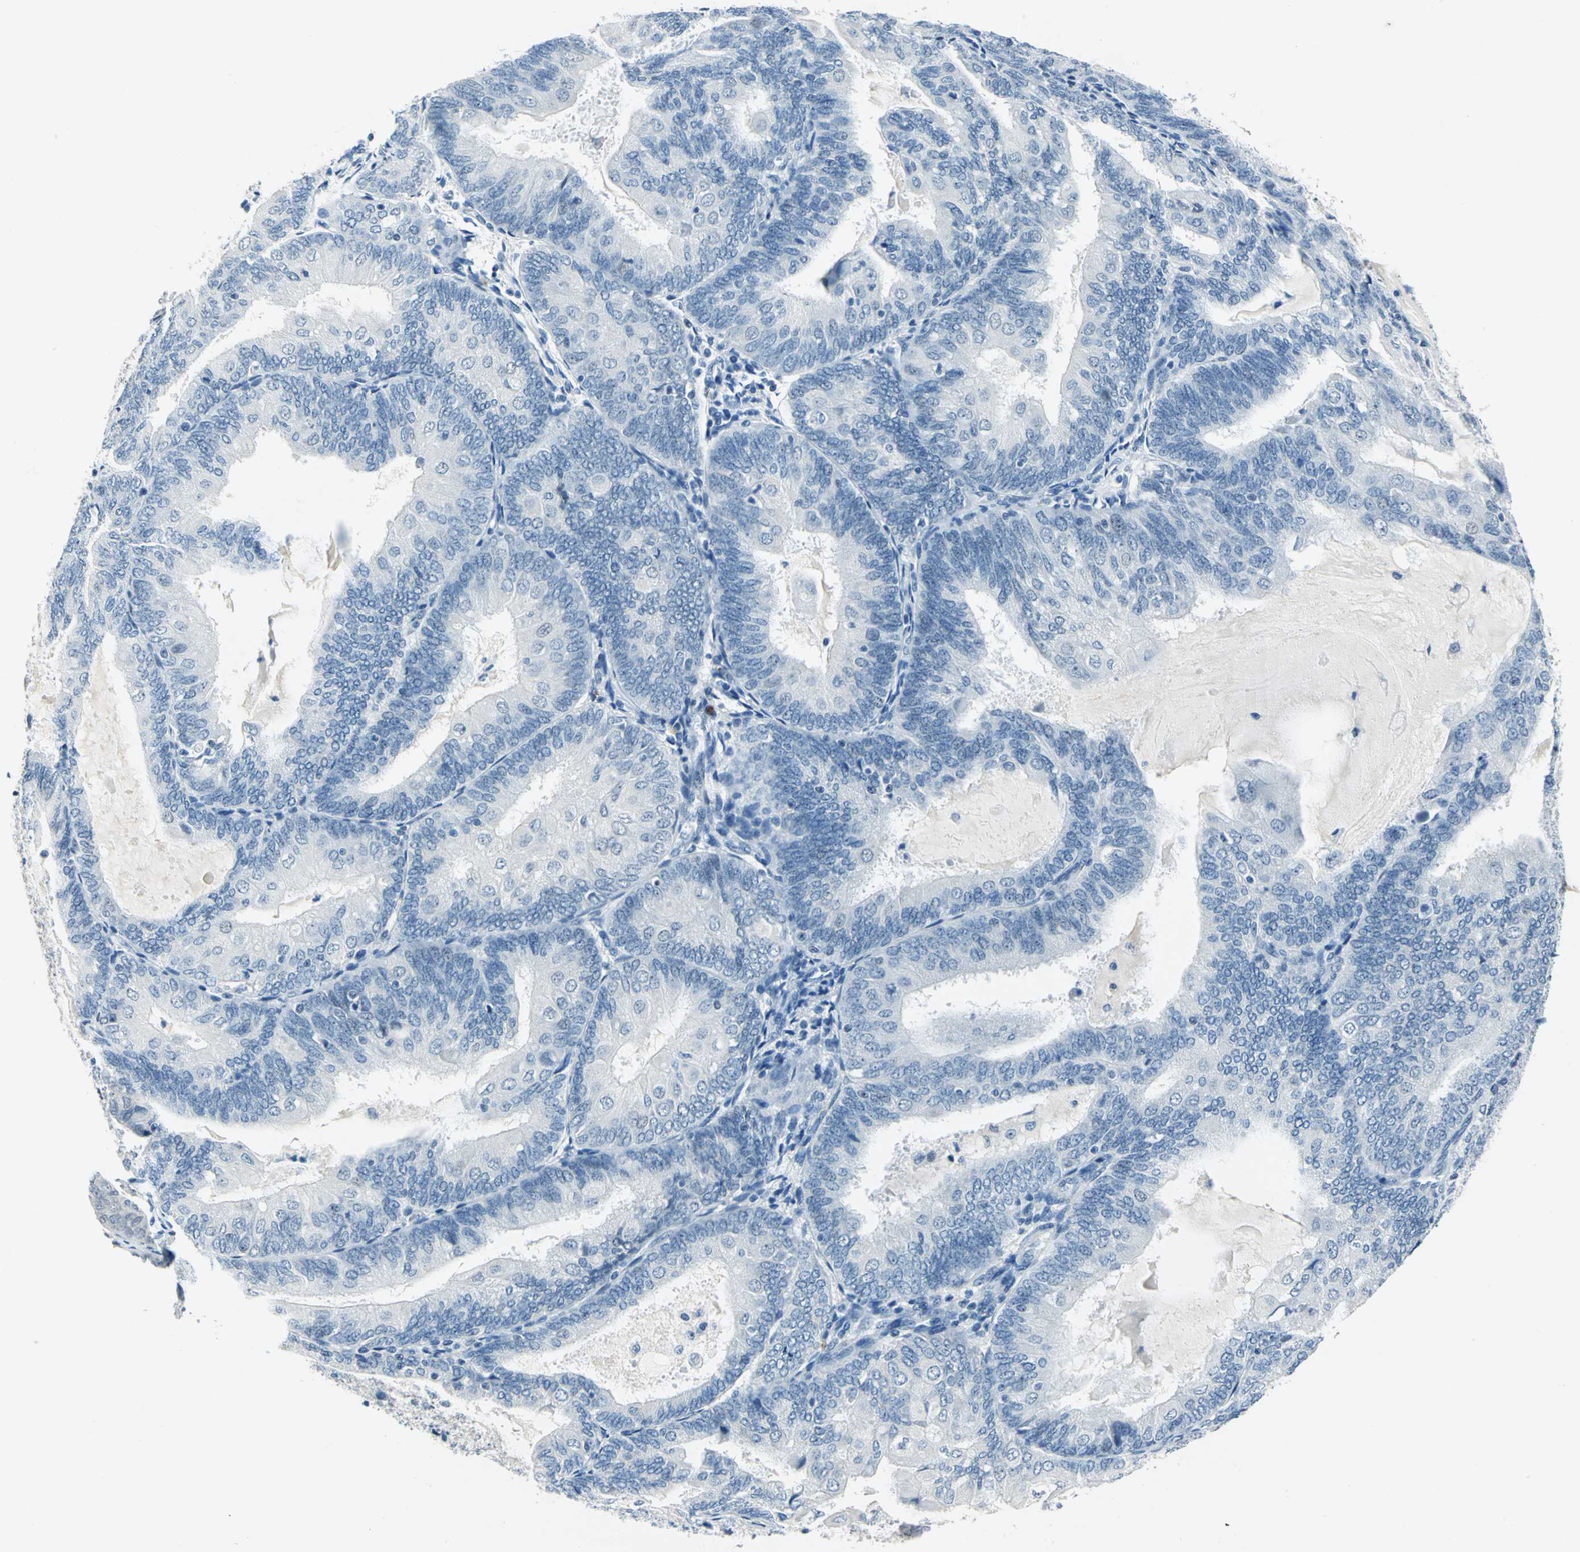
{"staining": {"intensity": "negative", "quantity": "none", "location": "none"}, "tissue": "endometrial cancer", "cell_type": "Tumor cells", "image_type": "cancer", "snomed": [{"axis": "morphology", "description": "Adenocarcinoma, NOS"}, {"axis": "topography", "description": "Endometrium"}], "caption": "This is an IHC micrograph of endometrial adenocarcinoma. There is no positivity in tumor cells.", "gene": "RAD17", "patient": {"sex": "female", "age": 81}}